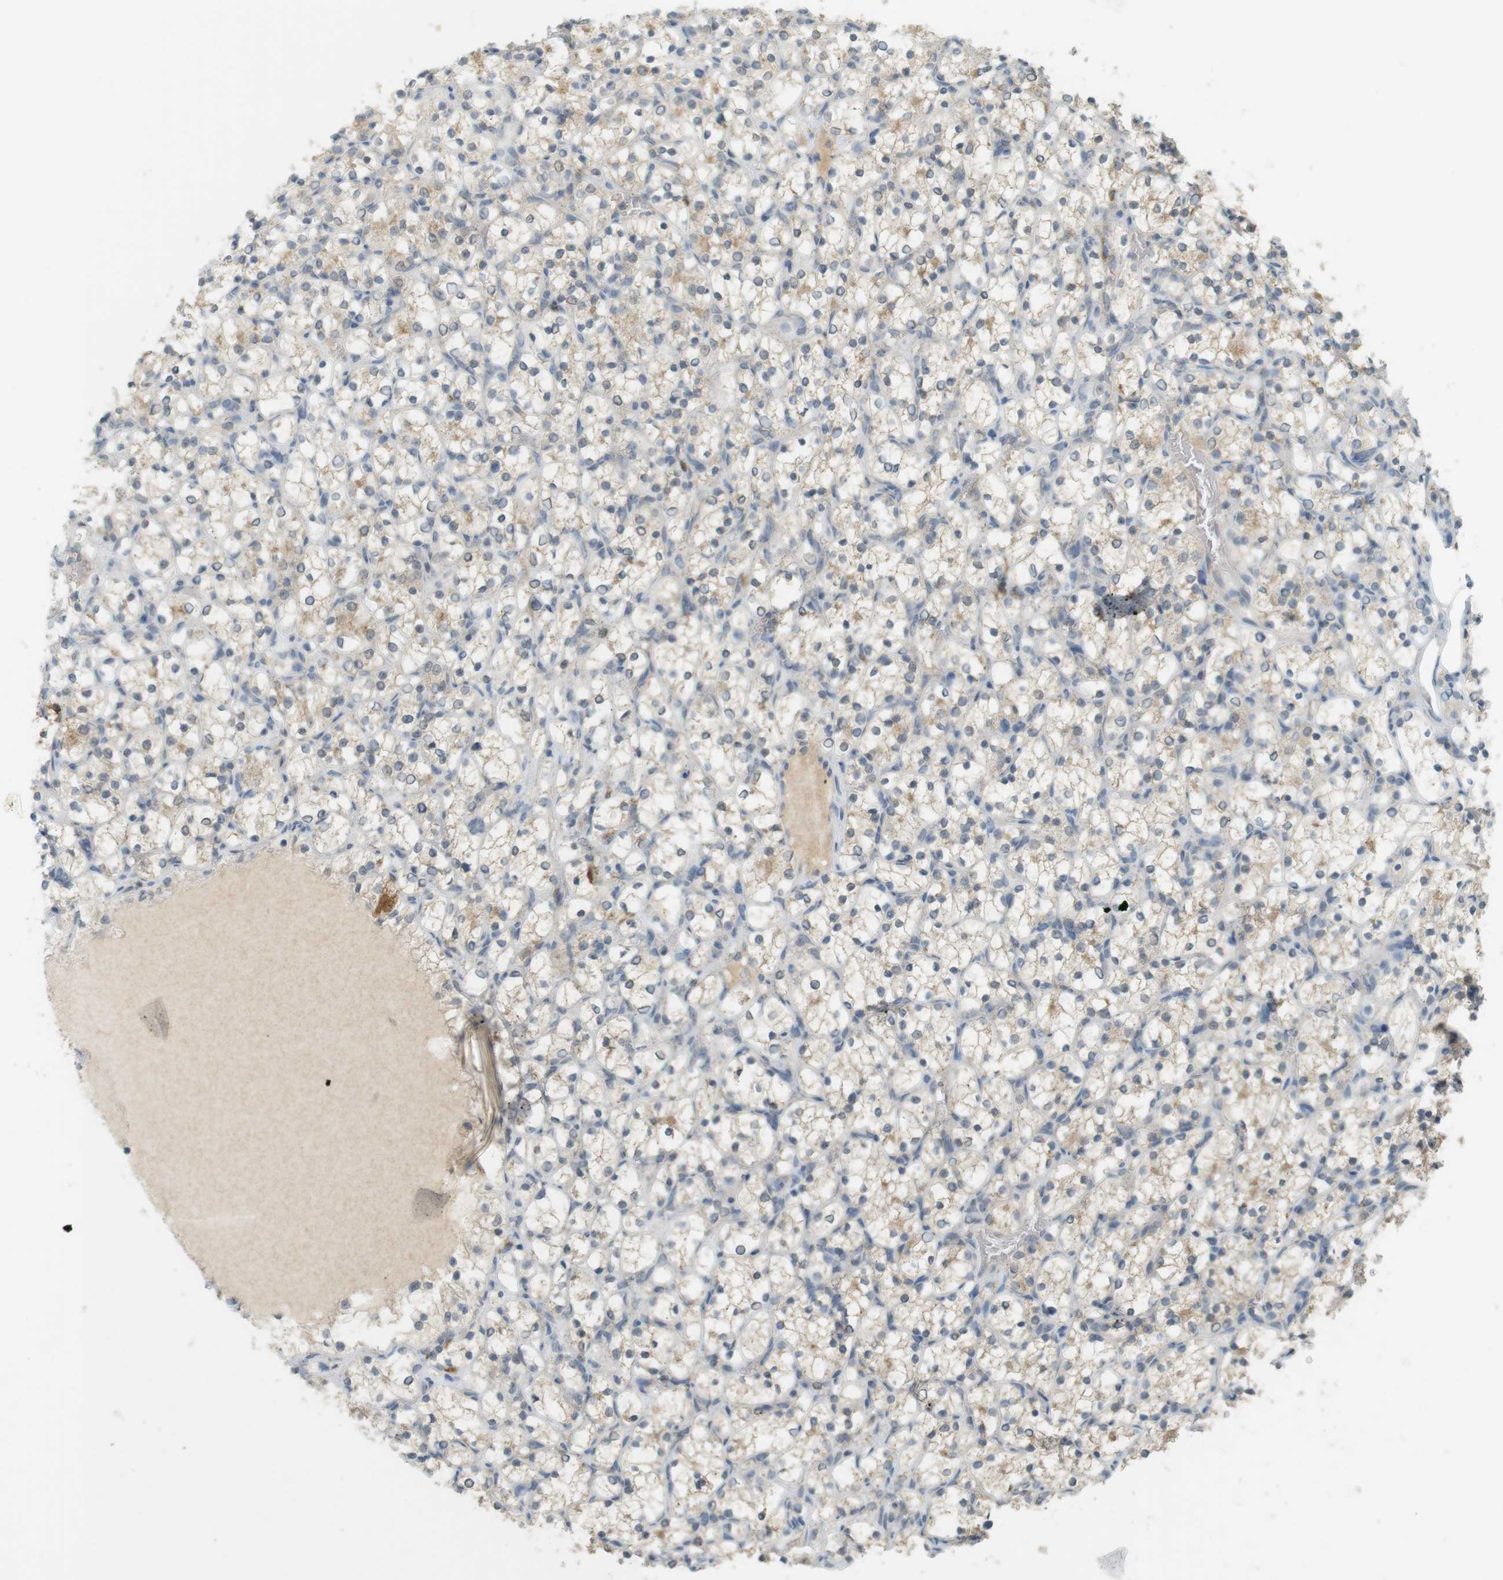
{"staining": {"intensity": "weak", "quantity": "25%-75%", "location": "cytoplasmic/membranous"}, "tissue": "renal cancer", "cell_type": "Tumor cells", "image_type": "cancer", "snomed": [{"axis": "morphology", "description": "Adenocarcinoma, NOS"}, {"axis": "topography", "description": "Kidney"}], "caption": "About 25%-75% of tumor cells in human renal cancer show weak cytoplasmic/membranous protein positivity as visualized by brown immunohistochemical staining.", "gene": "TTK", "patient": {"sex": "female", "age": 69}}